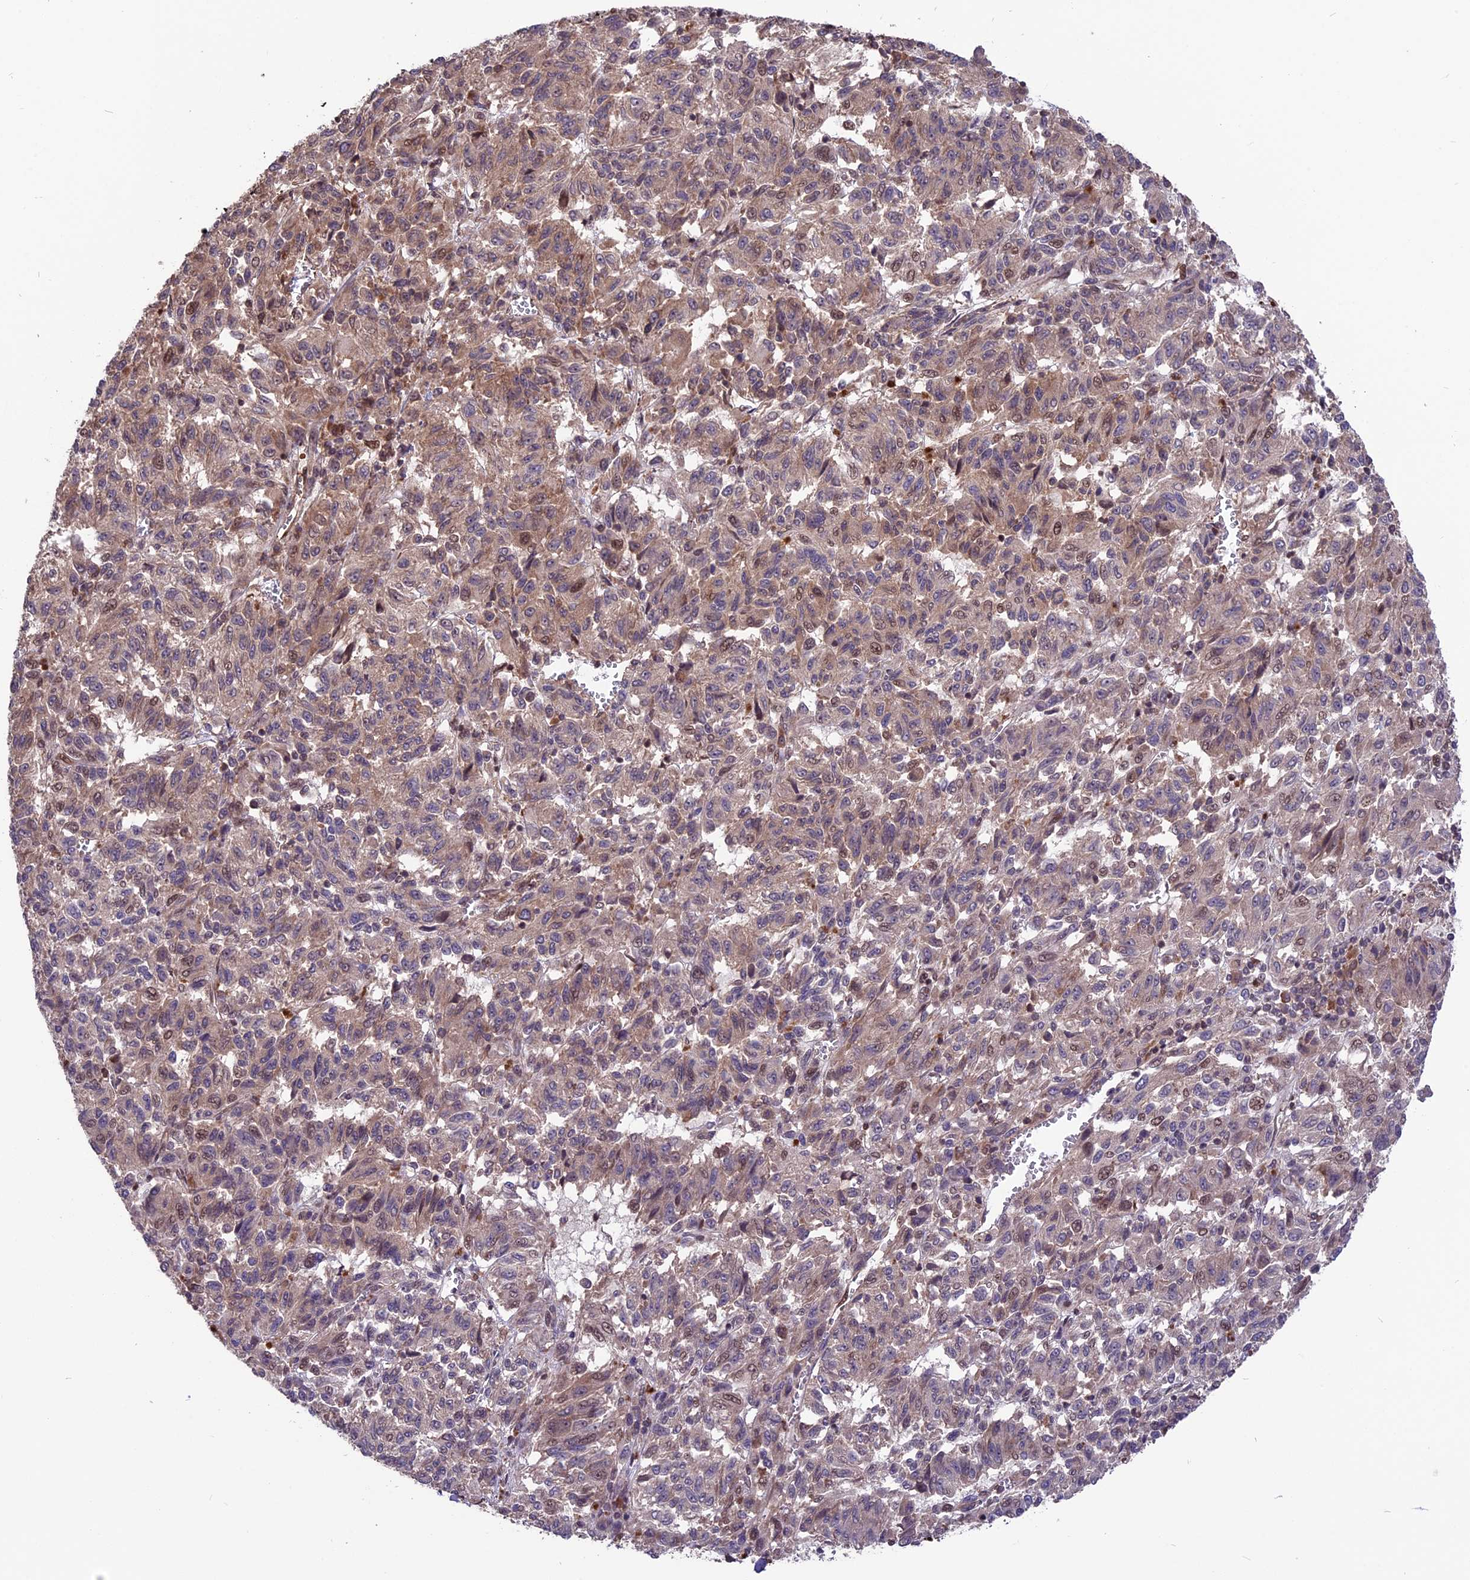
{"staining": {"intensity": "moderate", "quantity": "<25%", "location": "cytoplasmic/membranous,nuclear"}, "tissue": "melanoma", "cell_type": "Tumor cells", "image_type": "cancer", "snomed": [{"axis": "morphology", "description": "Malignant melanoma, Metastatic site"}, {"axis": "topography", "description": "Lung"}], "caption": "The immunohistochemical stain labels moderate cytoplasmic/membranous and nuclear expression in tumor cells of malignant melanoma (metastatic site) tissue.", "gene": "ZNF598", "patient": {"sex": "male", "age": 64}}